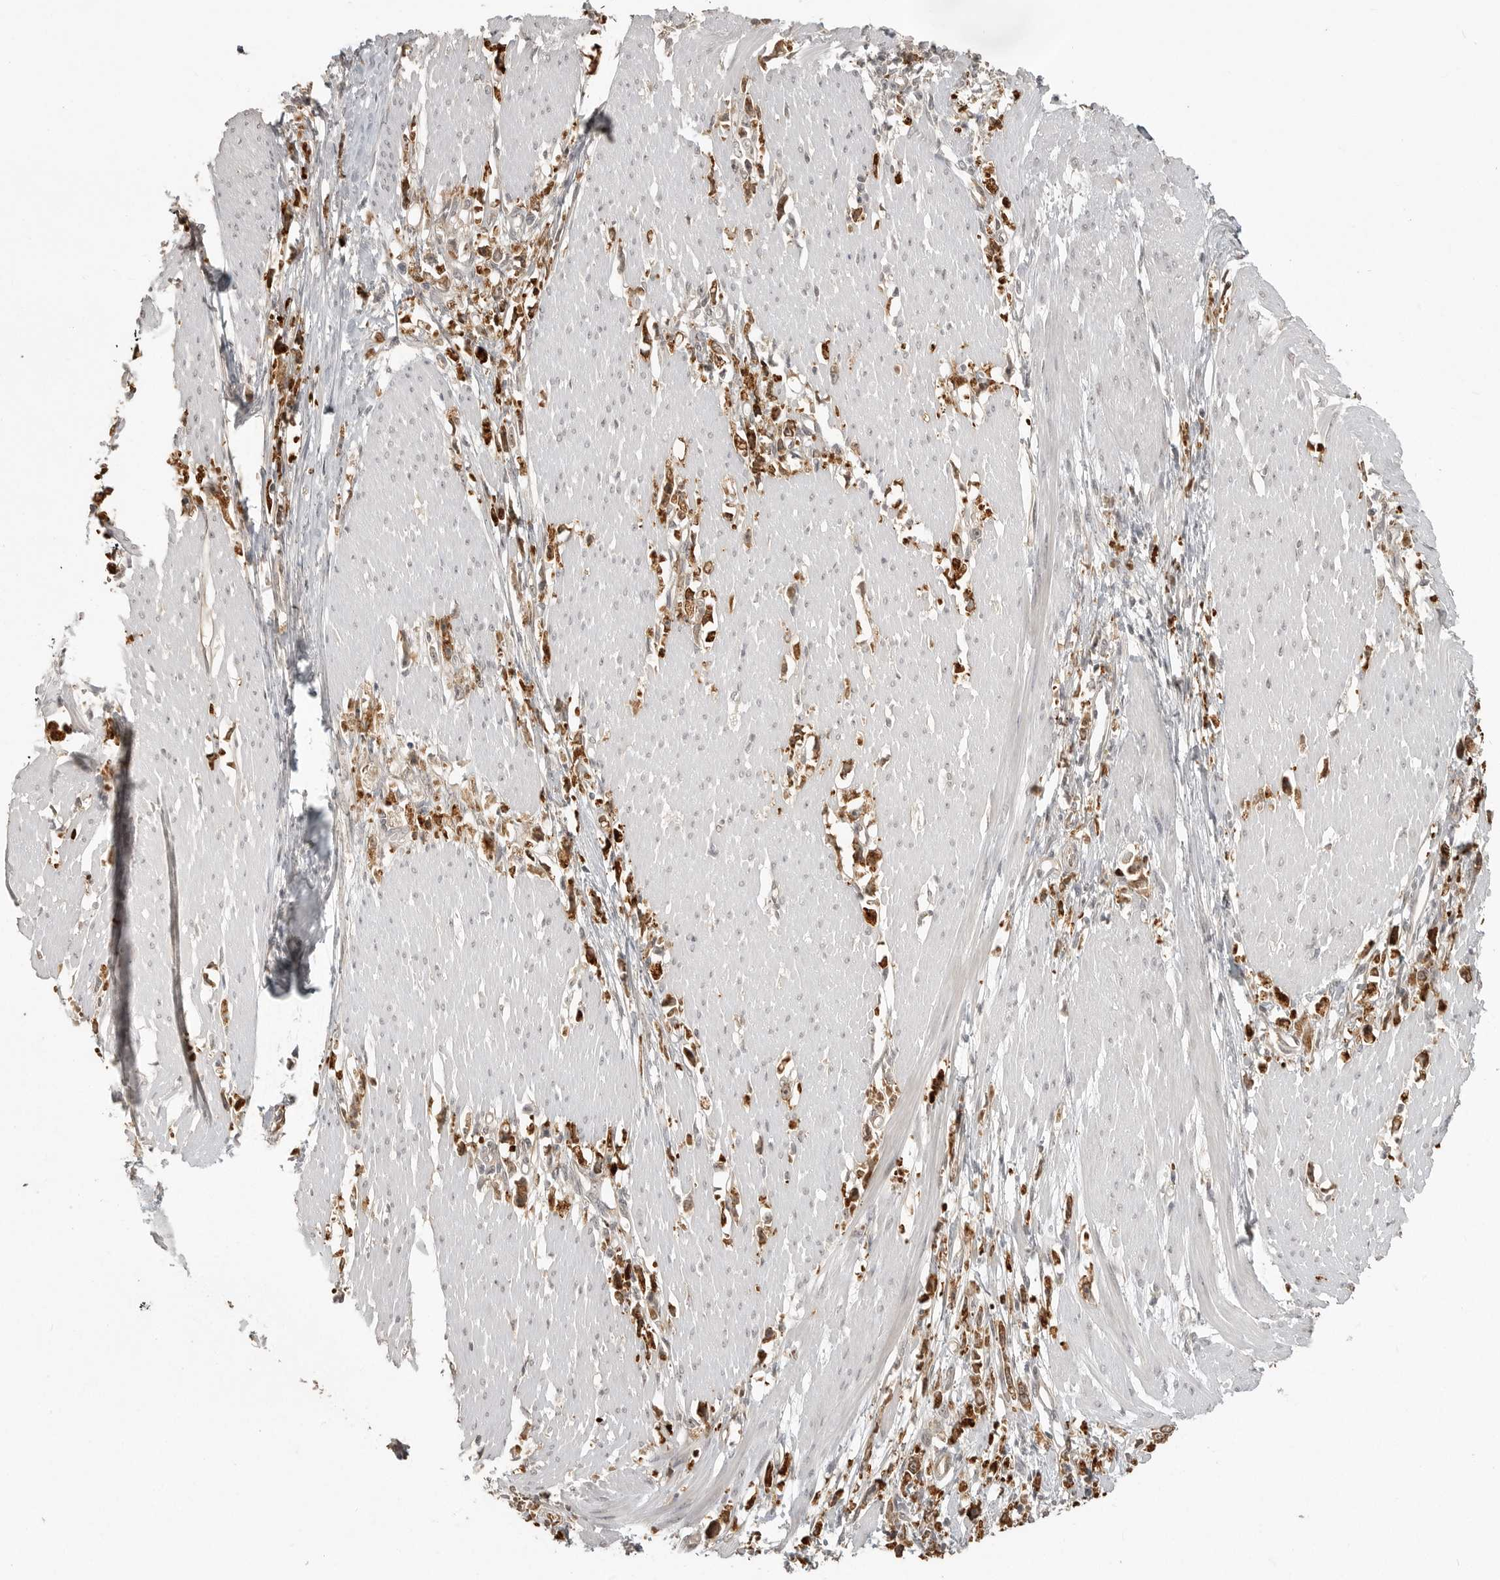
{"staining": {"intensity": "moderate", "quantity": ">75%", "location": "cytoplasmic/membranous"}, "tissue": "stomach cancer", "cell_type": "Tumor cells", "image_type": "cancer", "snomed": [{"axis": "morphology", "description": "Adenocarcinoma, NOS"}, {"axis": "topography", "description": "Stomach"}], "caption": "Protein expression analysis of human stomach cancer reveals moderate cytoplasmic/membranous expression in approximately >75% of tumor cells. The staining was performed using DAB (3,3'-diaminobenzidine), with brown indicating positive protein expression. Nuclei are stained blue with hematoxylin.", "gene": "SMG8", "patient": {"sex": "female", "age": 59}}